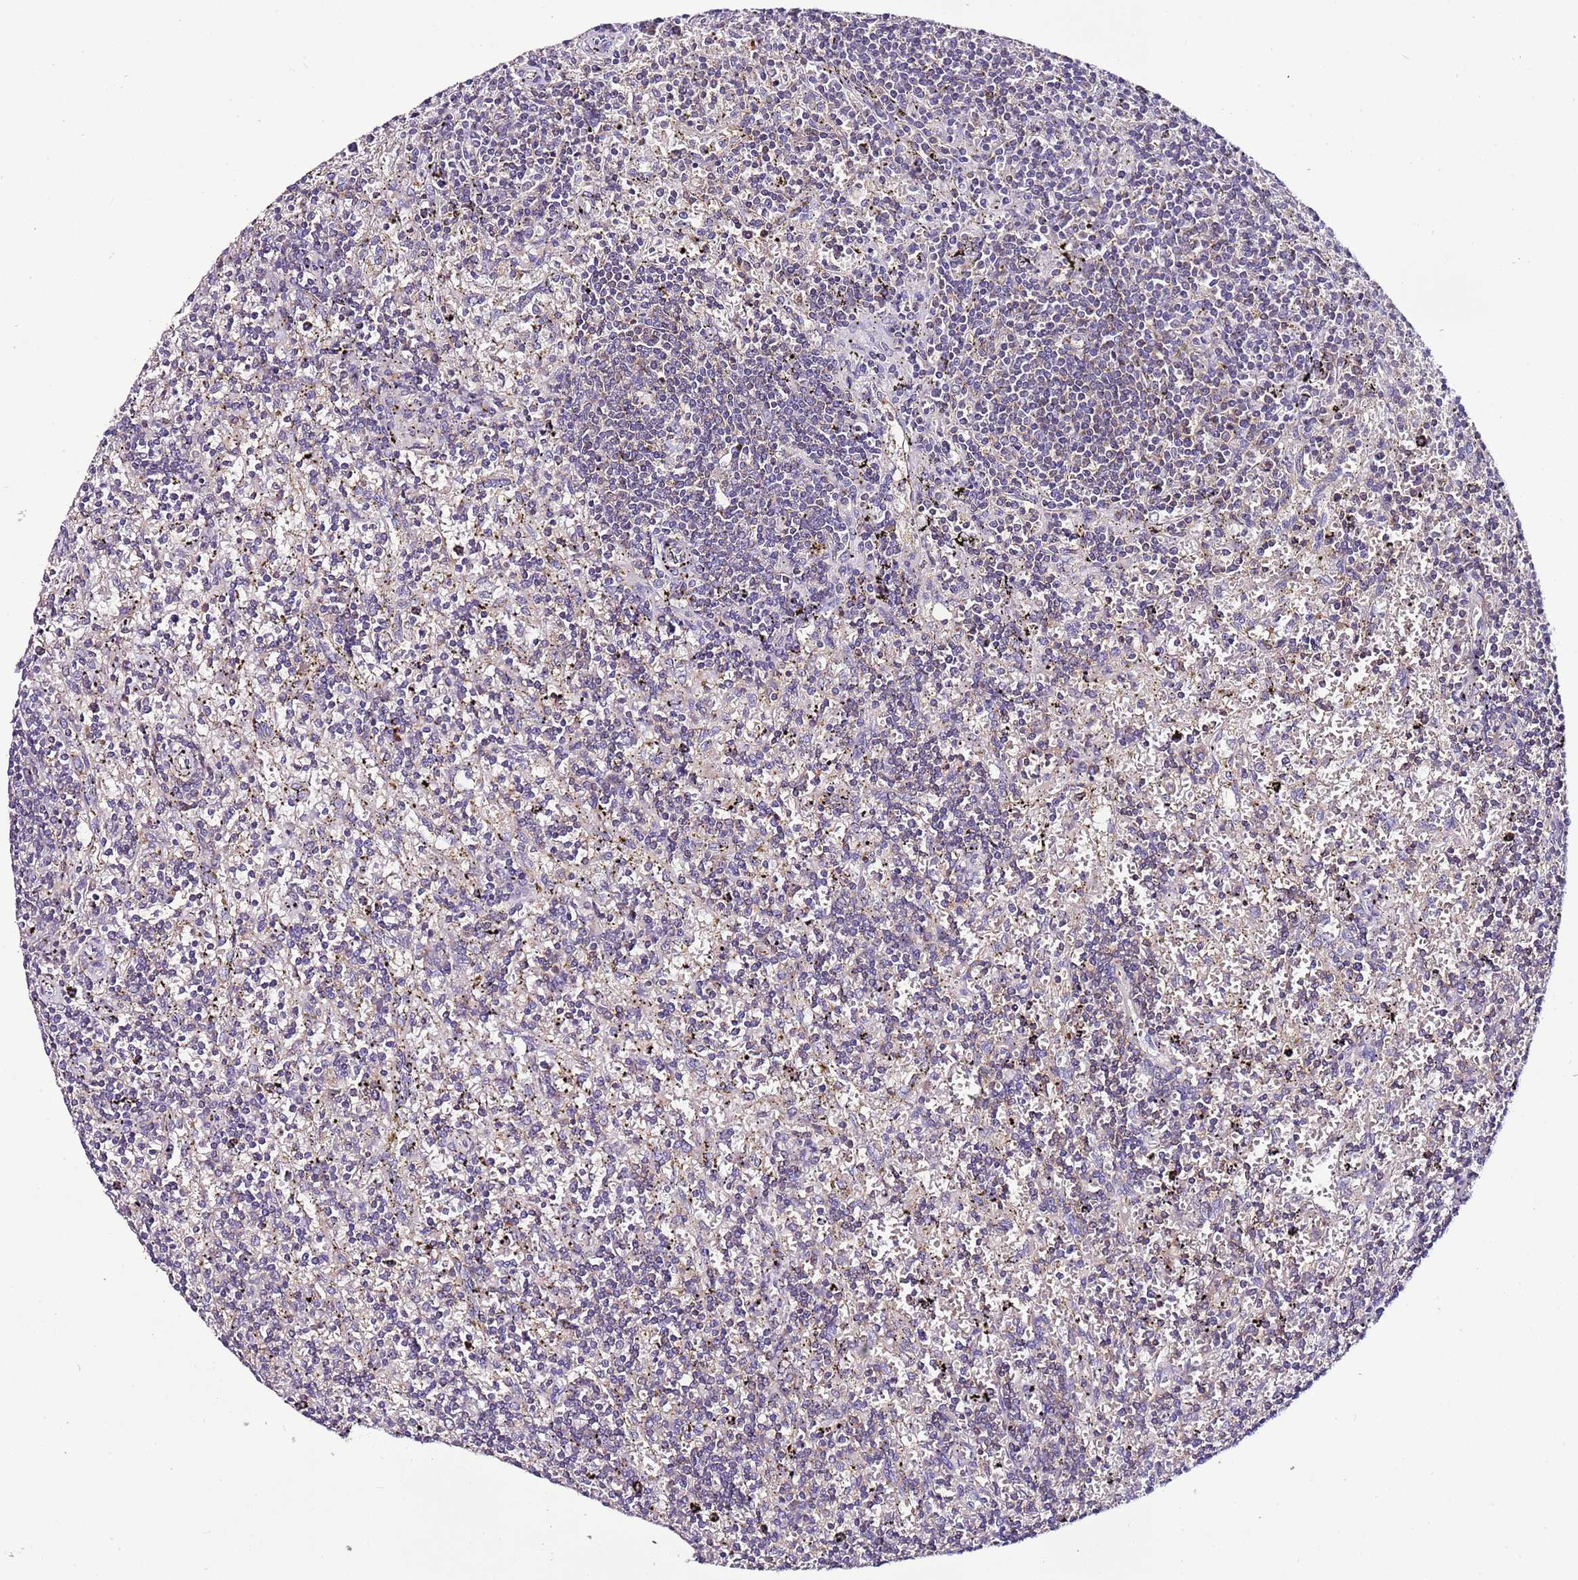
{"staining": {"intensity": "negative", "quantity": "none", "location": "none"}, "tissue": "lymphoma", "cell_type": "Tumor cells", "image_type": "cancer", "snomed": [{"axis": "morphology", "description": "Malignant lymphoma, non-Hodgkin's type, Low grade"}, {"axis": "topography", "description": "Spleen"}], "caption": "There is no significant staining in tumor cells of low-grade malignant lymphoma, non-Hodgkin's type.", "gene": "IGIP", "patient": {"sex": "male", "age": 76}}